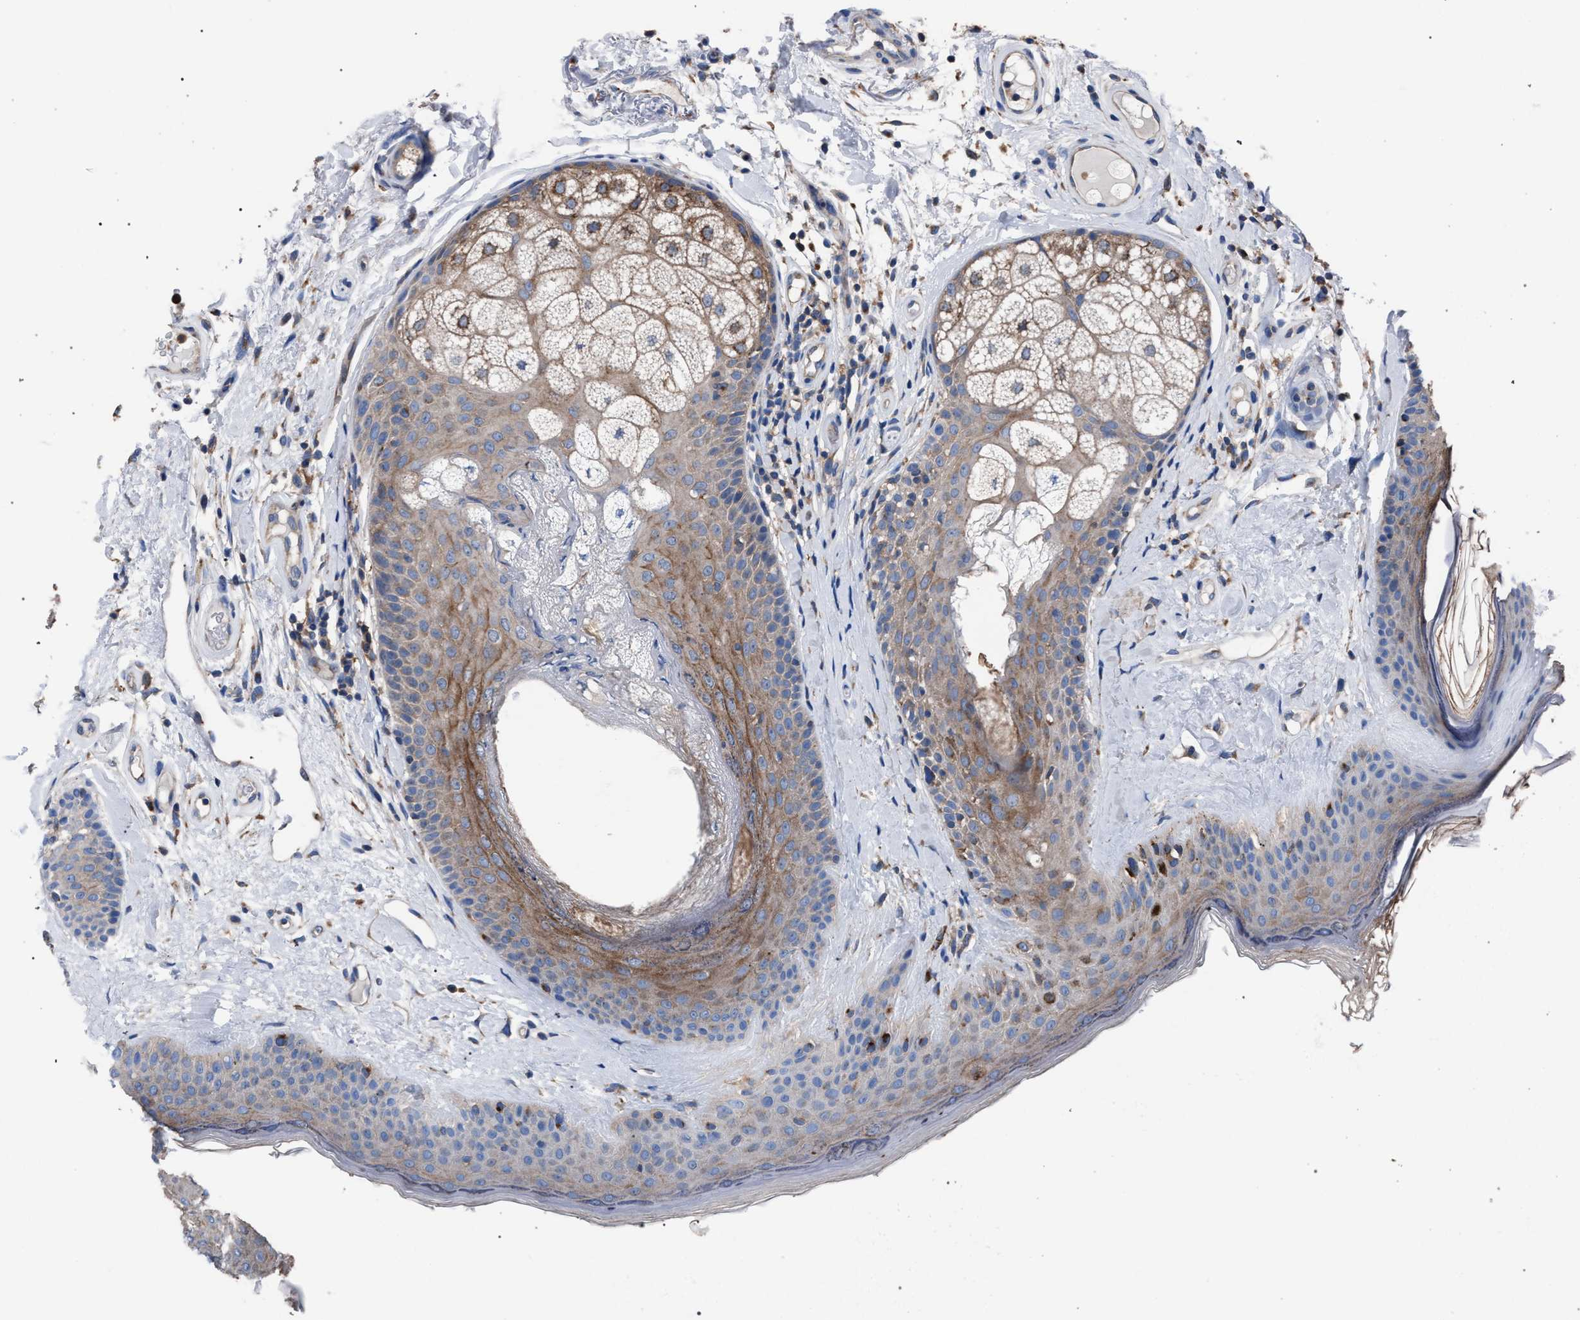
{"staining": {"intensity": "weak", "quantity": "25%-75%", "location": "cytoplasmic/membranous"}, "tissue": "oral mucosa", "cell_type": "Squamous epithelial cells", "image_type": "normal", "snomed": [{"axis": "morphology", "description": "Normal tissue, NOS"}, {"axis": "topography", "description": "Skin"}, {"axis": "topography", "description": "Oral tissue"}], "caption": "The image exhibits immunohistochemical staining of normal oral mucosa. There is weak cytoplasmic/membranous positivity is appreciated in about 25%-75% of squamous epithelial cells. The protein of interest is shown in brown color, while the nuclei are stained blue.", "gene": "ATP6V0A1", "patient": {"sex": "male", "age": 84}}